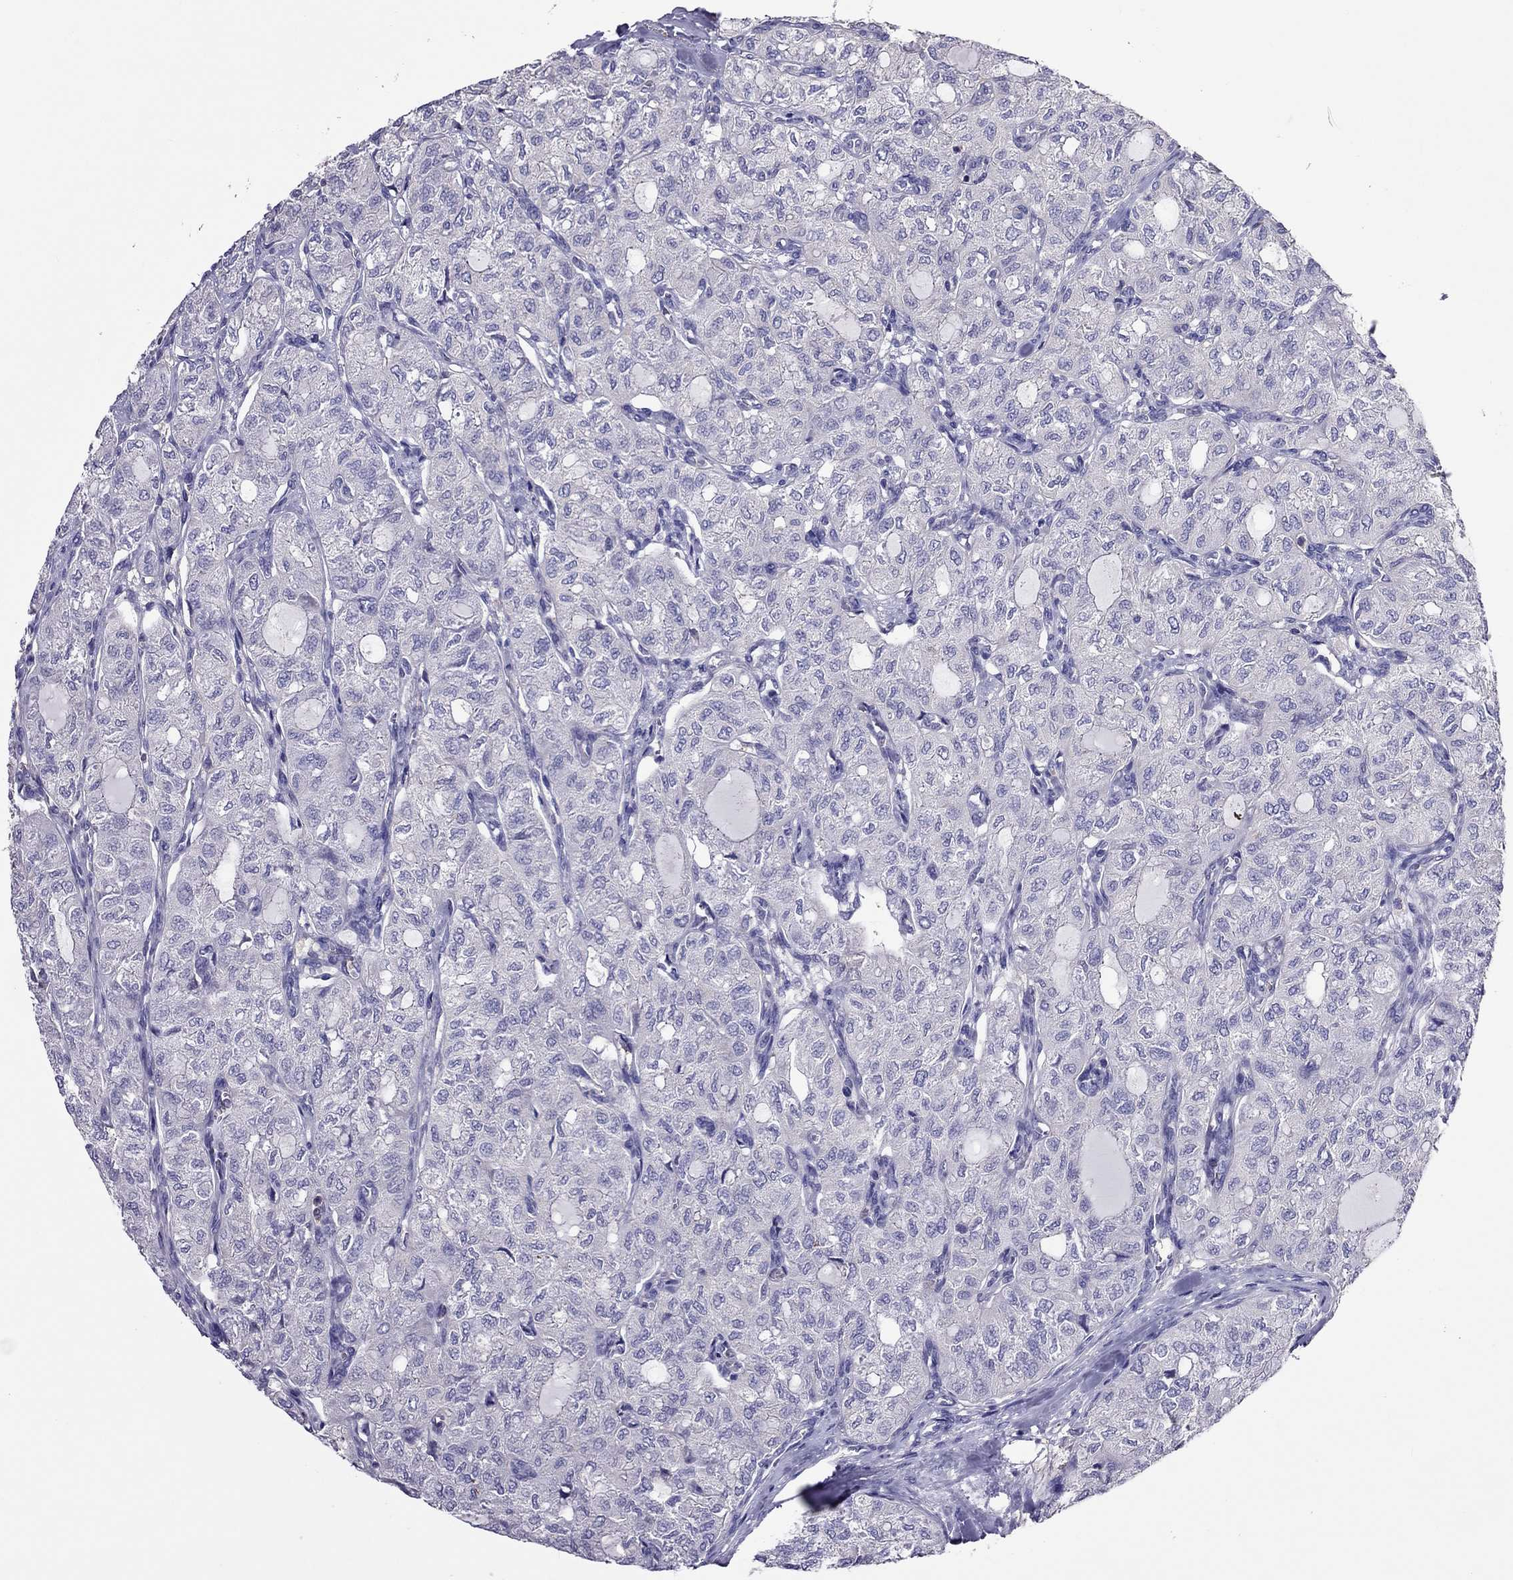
{"staining": {"intensity": "negative", "quantity": "none", "location": "none"}, "tissue": "thyroid cancer", "cell_type": "Tumor cells", "image_type": "cancer", "snomed": [{"axis": "morphology", "description": "Follicular adenoma carcinoma, NOS"}, {"axis": "topography", "description": "Thyroid gland"}], "caption": "The image demonstrates no significant staining in tumor cells of follicular adenoma carcinoma (thyroid).", "gene": "TEX22", "patient": {"sex": "male", "age": 75}}